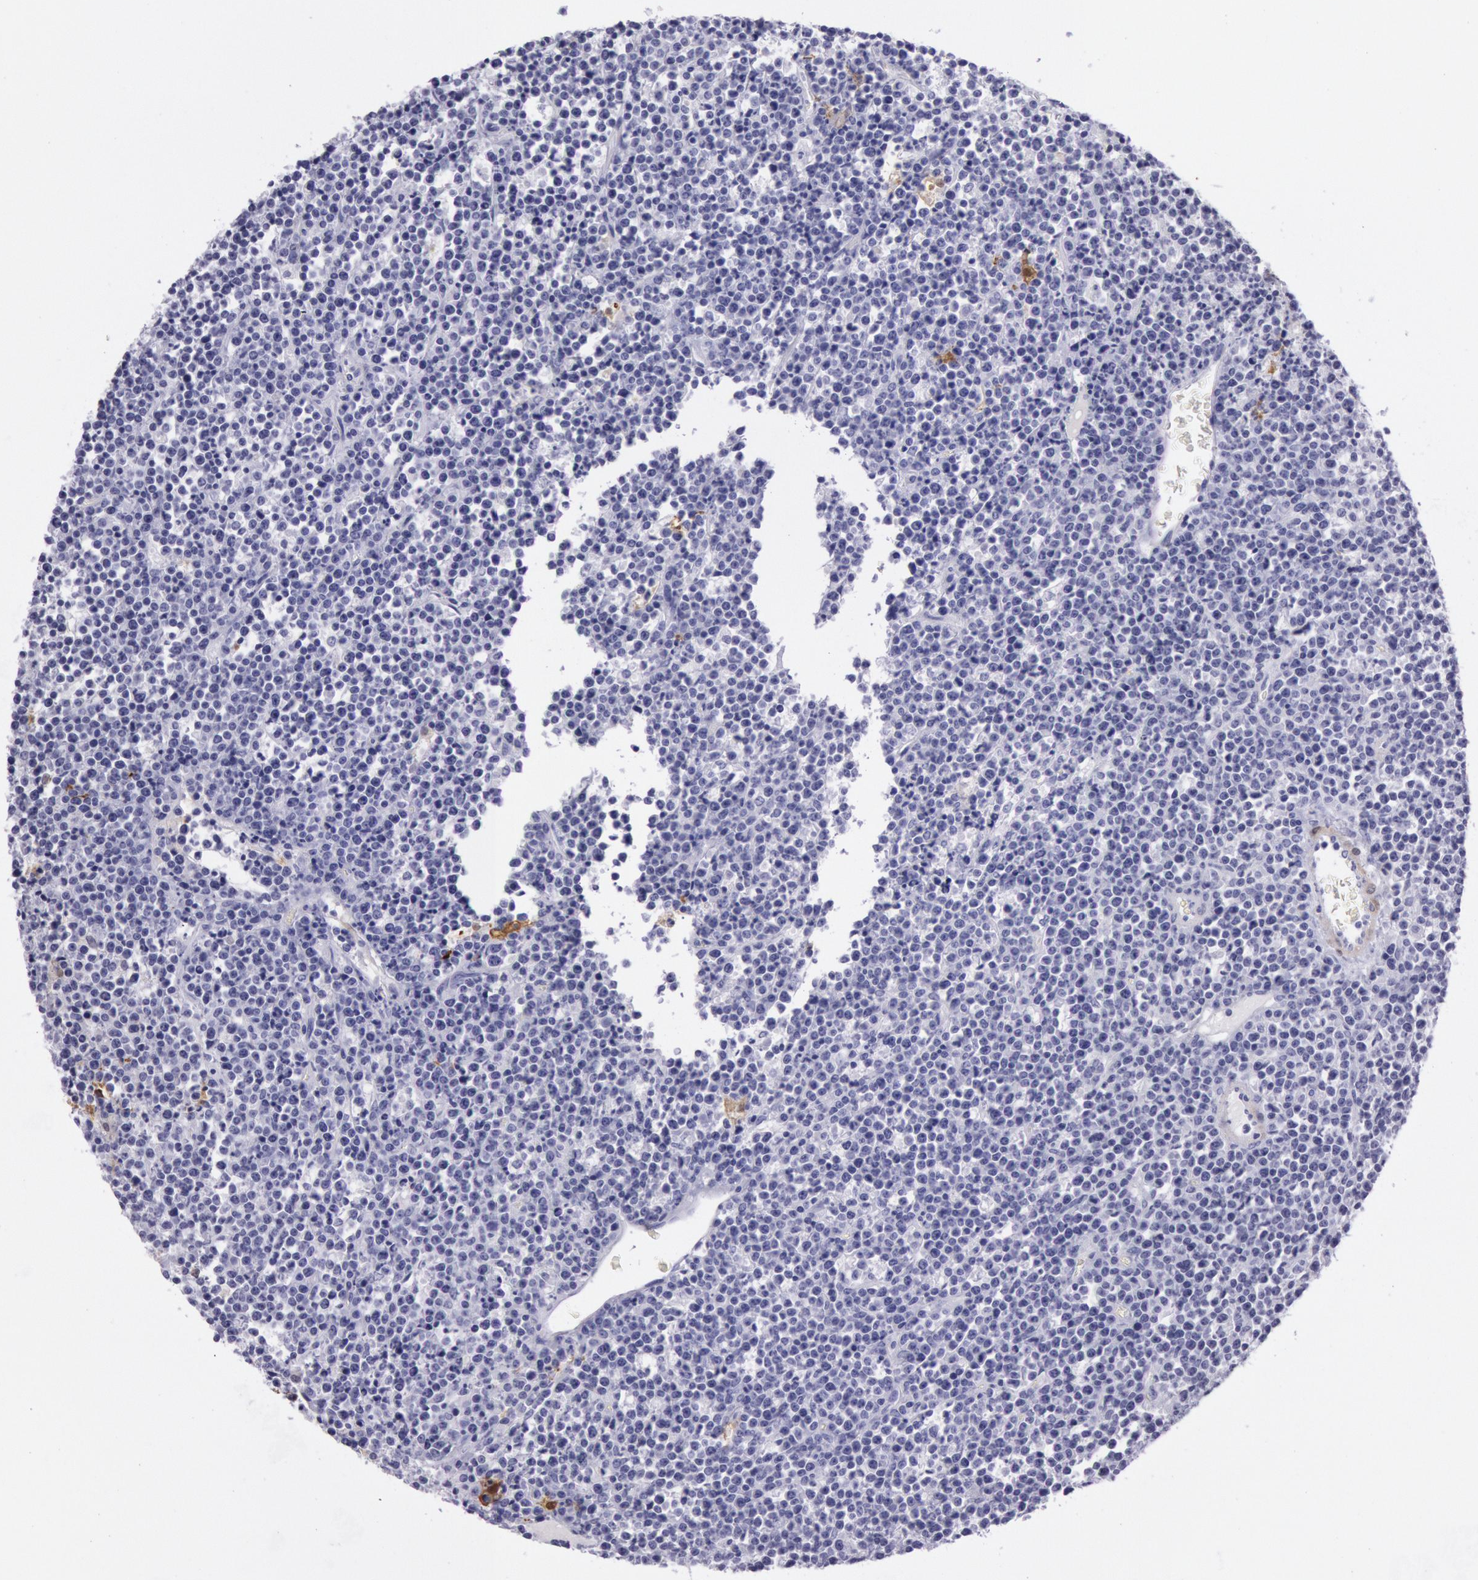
{"staining": {"intensity": "negative", "quantity": "none", "location": "none"}, "tissue": "lymphoma", "cell_type": "Tumor cells", "image_type": "cancer", "snomed": [{"axis": "morphology", "description": "Malignant lymphoma, non-Hodgkin's type, High grade"}, {"axis": "topography", "description": "Ovary"}], "caption": "Immunohistochemistry (IHC) histopathology image of neoplastic tissue: lymphoma stained with DAB (3,3'-diaminobenzidine) displays no significant protein staining in tumor cells.", "gene": "CKB", "patient": {"sex": "female", "age": 56}}